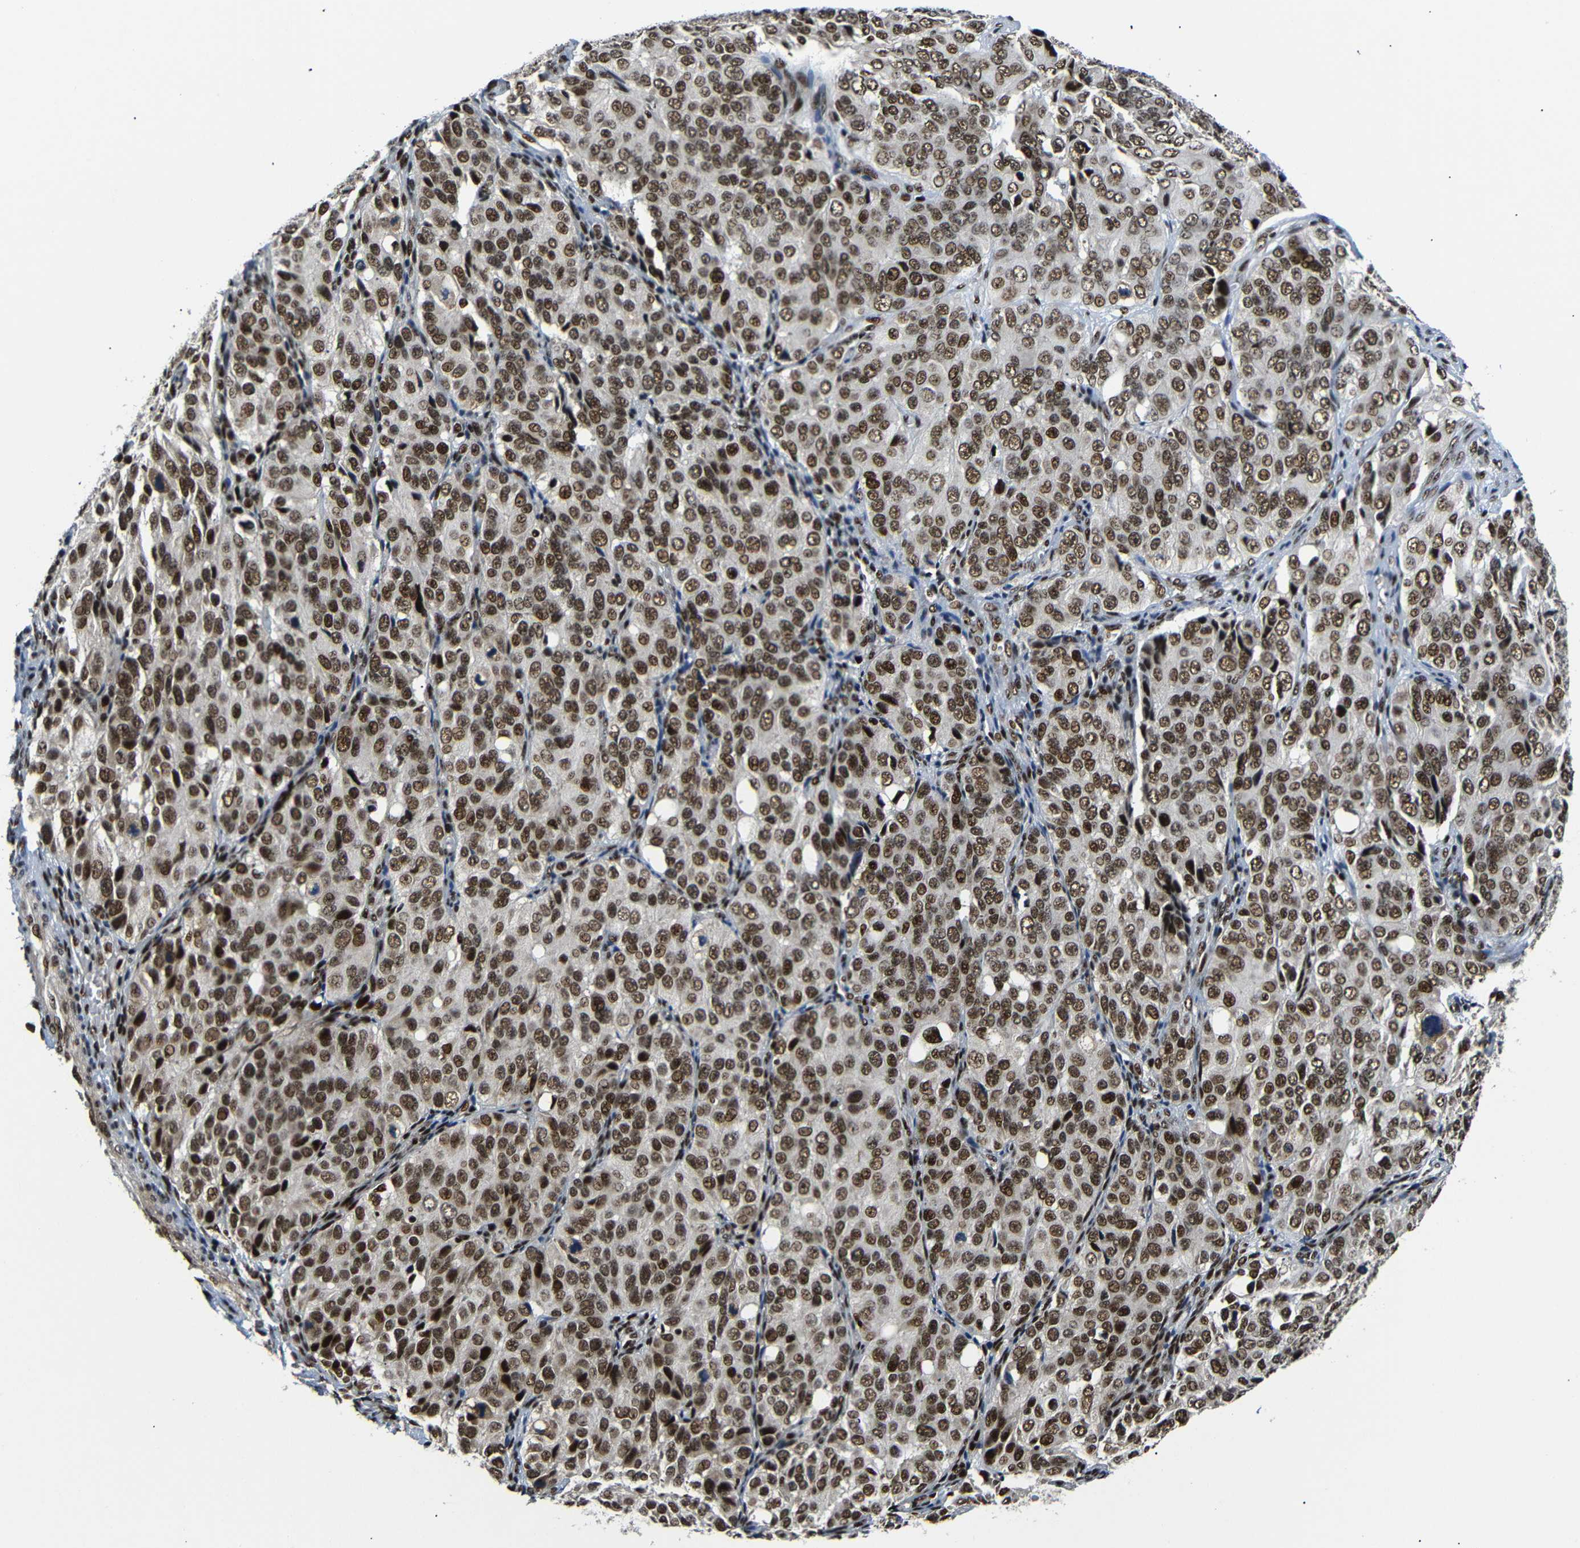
{"staining": {"intensity": "strong", "quantity": ">75%", "location": "nuclear"}, "tissue": "ovarian cancer", "cell_type": "Tumor cells", "image_type": "cancer", "snomed": [{"axis": "morphology", "description": "Carcinoma, endometroid"}, {"axis": "topography", "description": "Ovary"}], "caption": "The micrograph demonstrates staining of ovarian cancer, revealing strong nuclear protein expression (brown color) within tumor cells. Nuclei are stained in blue.", "gene": "SETDB2", "patient": {"sex": "female", "age": 51}}